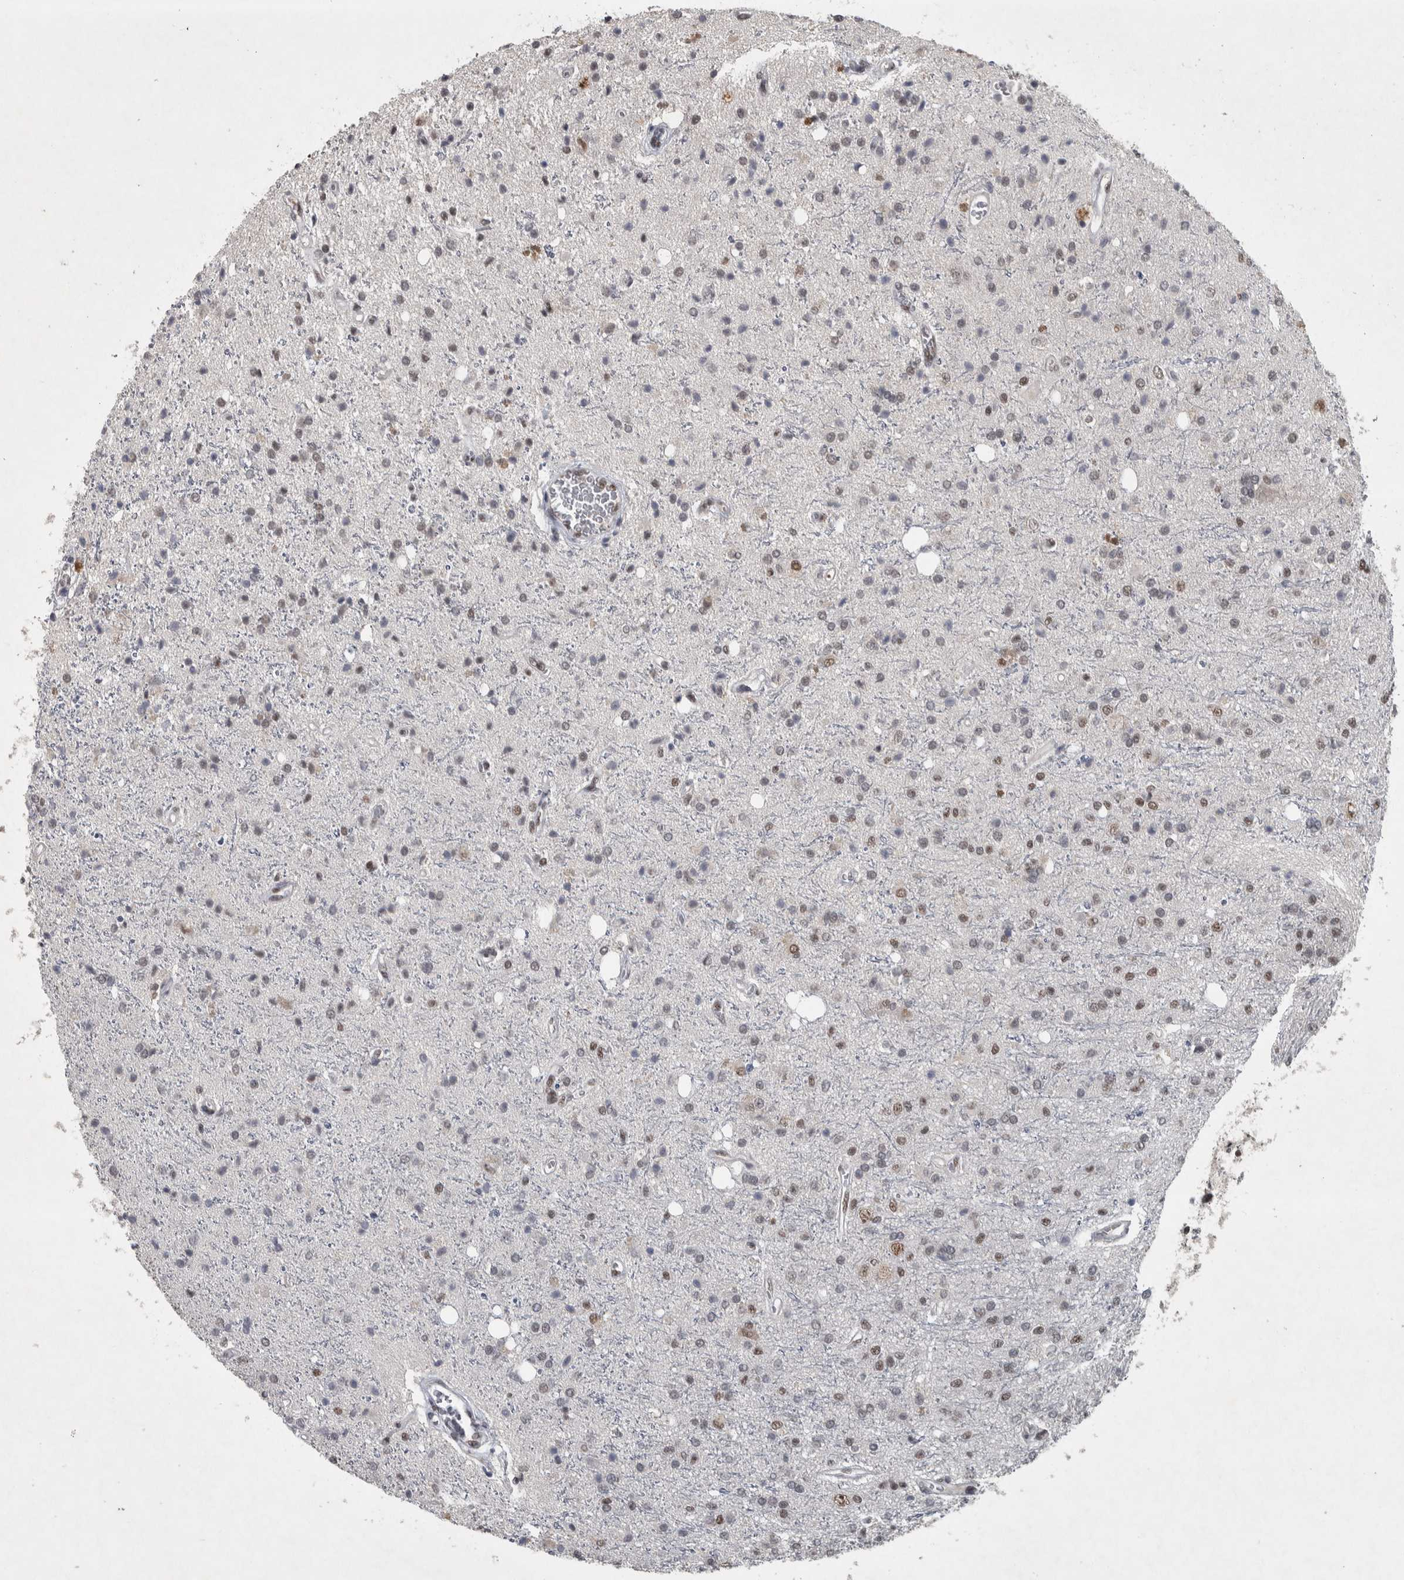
{"staining": {"intensity": "moderate", "quantity": "25%-75%", "location": "nuclear"}, "tissue": "glioma", "cell_type": "Tumor cells", "image_type": "cancer", "snomed": [{"axis": "morphology", "description": "Glioma, malignant, High grade"}, {"axis": "topography", "description": "Brain"}], "caption": "DAB immunohistochemical staining of human malignant glioma (high-grade) displays moderate nuclear protein expression in about 25%-75% of tumor cells.", "gene": "DDX42", "patient": {"sex": "male", "age": 47}}